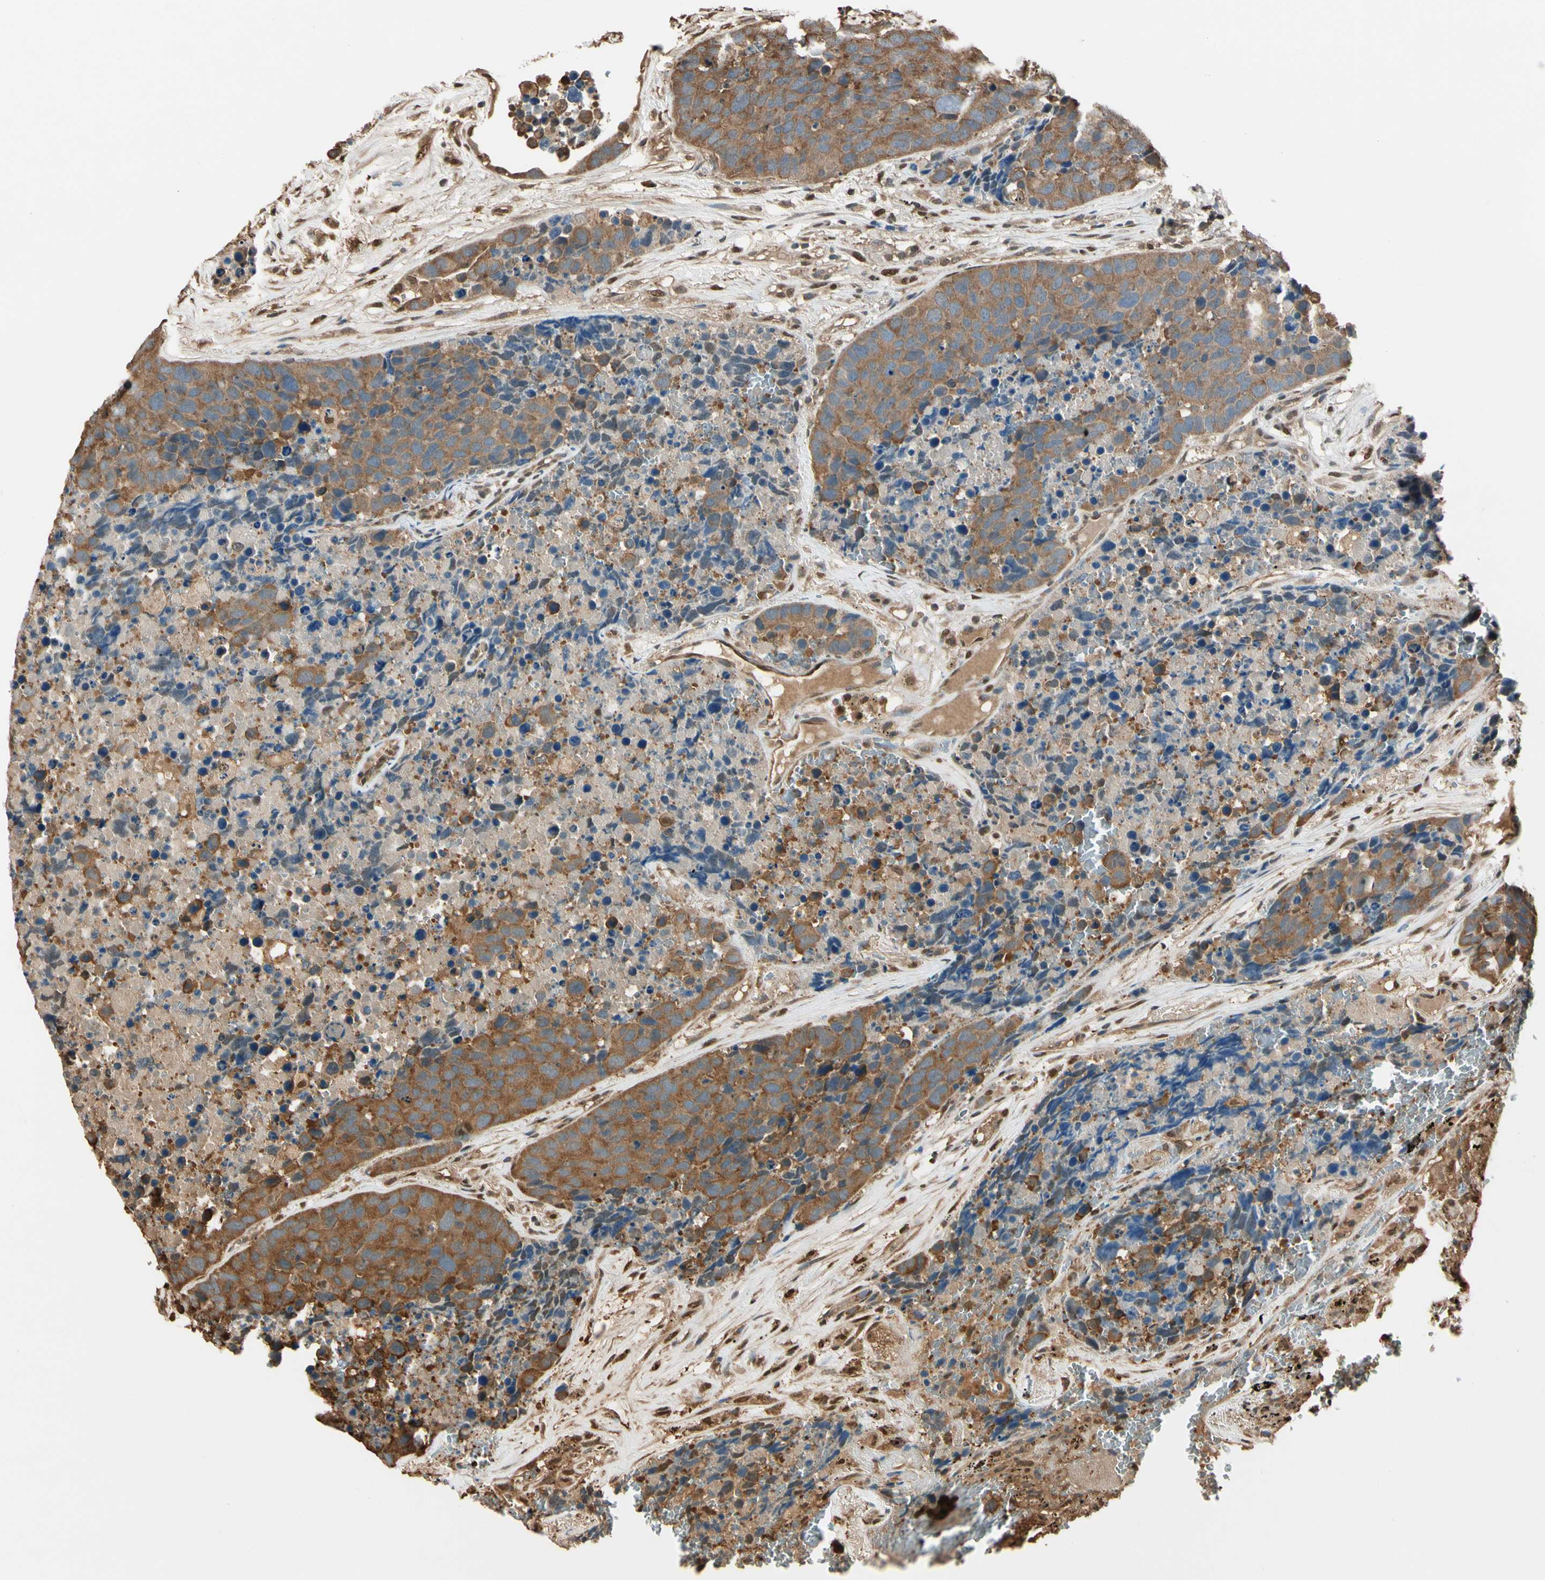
{"staining": {"intensity": "moderate", "quantity": ">75%", "location": "cytoplasmic/membranous"}, "tissue": "carcinoid", "cell_type": "Tumor cells", "image_type": "cancer", "snomed": [{"axis": "morphology", "description": "Carcinoid, malignant, NOS"}, {"axis": "topography", "description": "Lung"}], "caption": "Tumor cells show medium levels of moderate cytoplasmic/membranous positivity in approximately >75% of cells in malignant carcinoid. (DAB IHC, brown staining for protein, blue staining for nuclei).", "gene": "PNCK", "patient": {"sex": "male", "age": 60}}